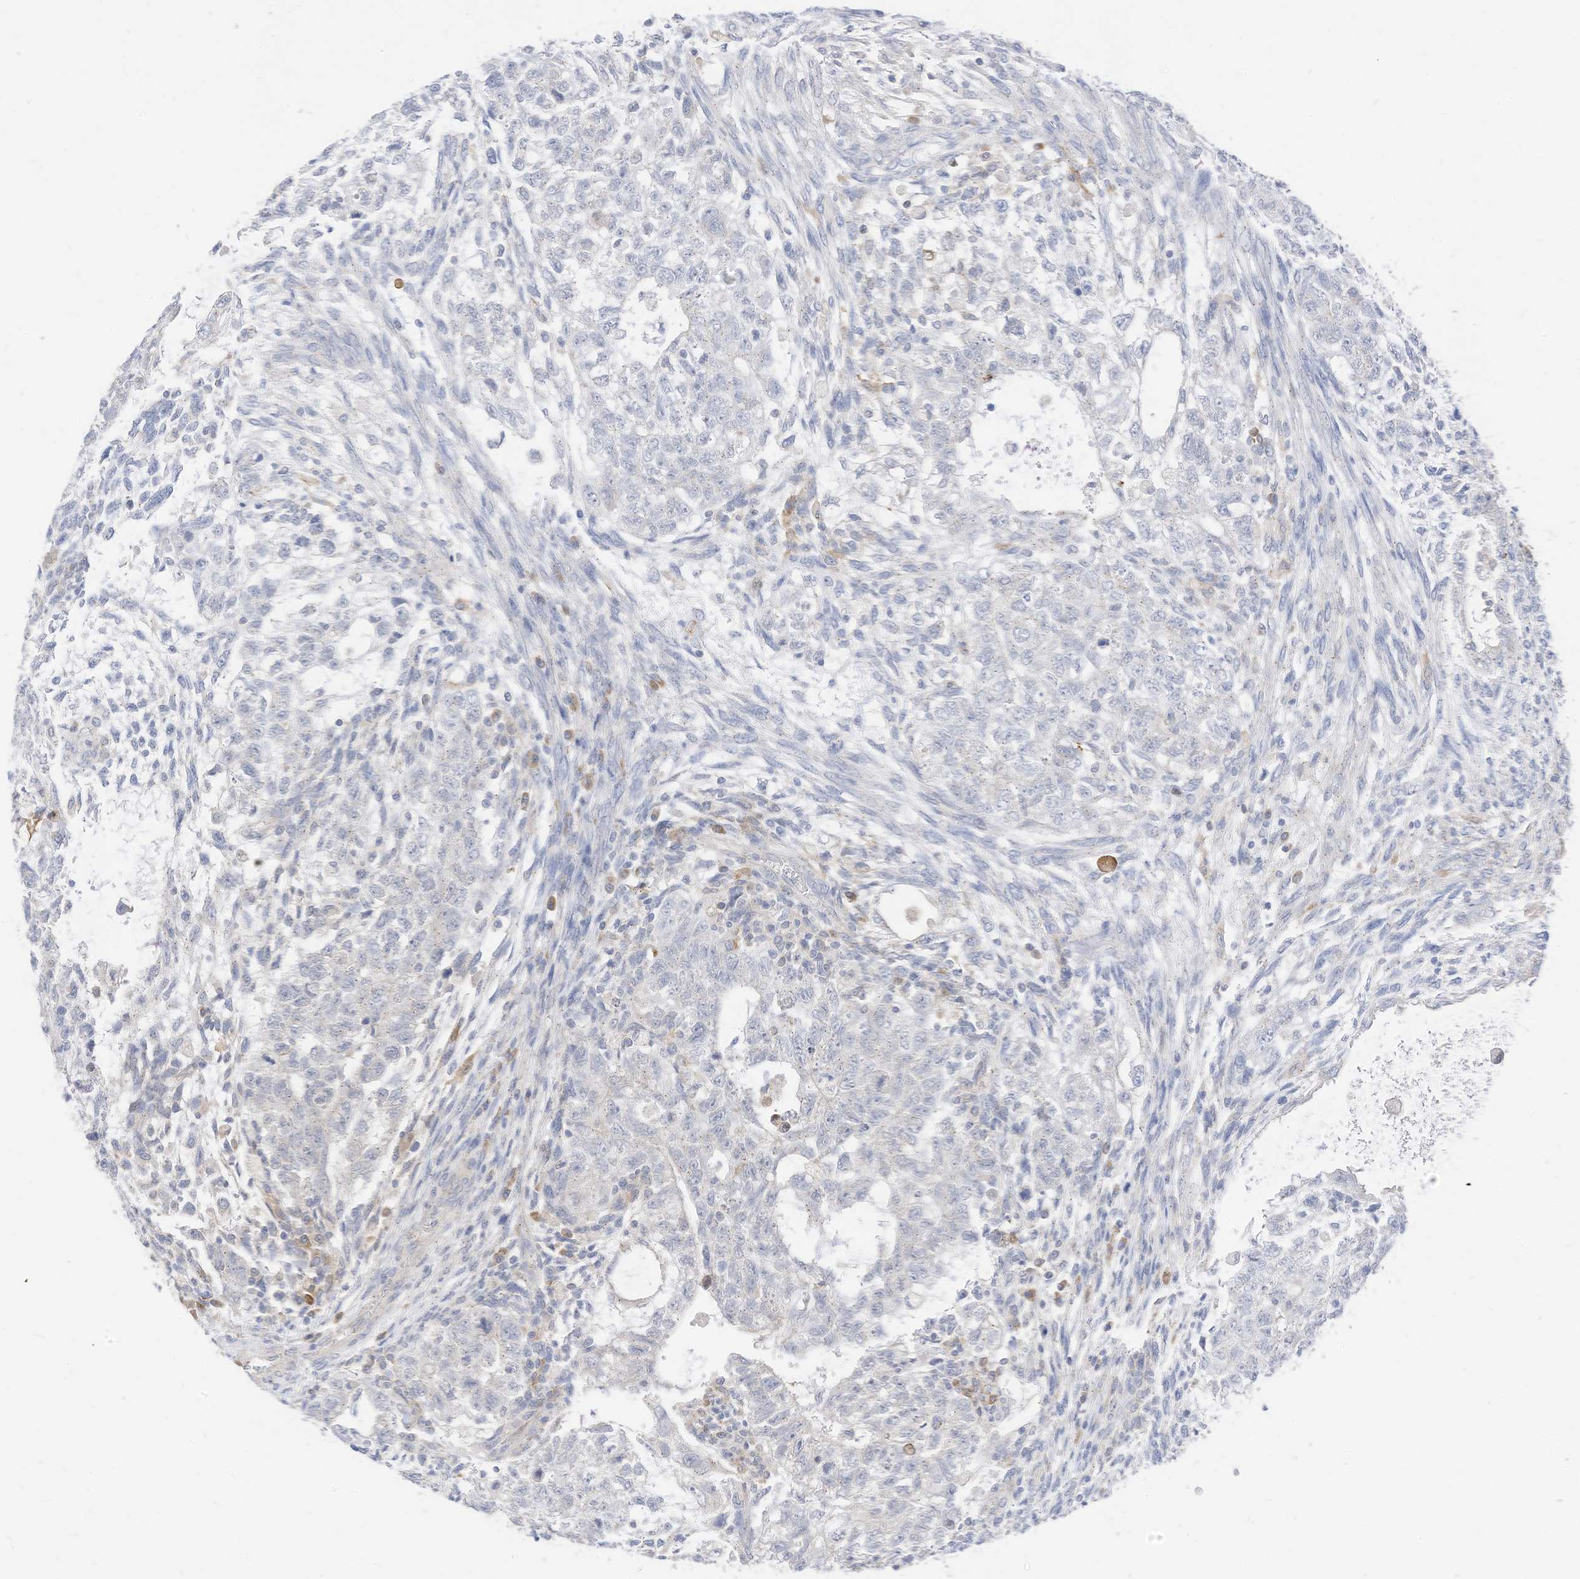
{"staining": {"intensity": "negative", "quantity": "none", "location": "none"}, "tissue": "testis cancer", "cell_type": "Tumor cells", "image_type": "cancer", "snomed": [{"axis": "morphology", "description": "Carcinoma, Embryonal, NOS"}, {"axis": "topography", "description": "Testis"}], "caption": "The micrograph reveals no staining of tumor cells in testis embryonal carcinoma.", "gene": "ATP13A1", "patient": {"sex": "male", "age": 37}}